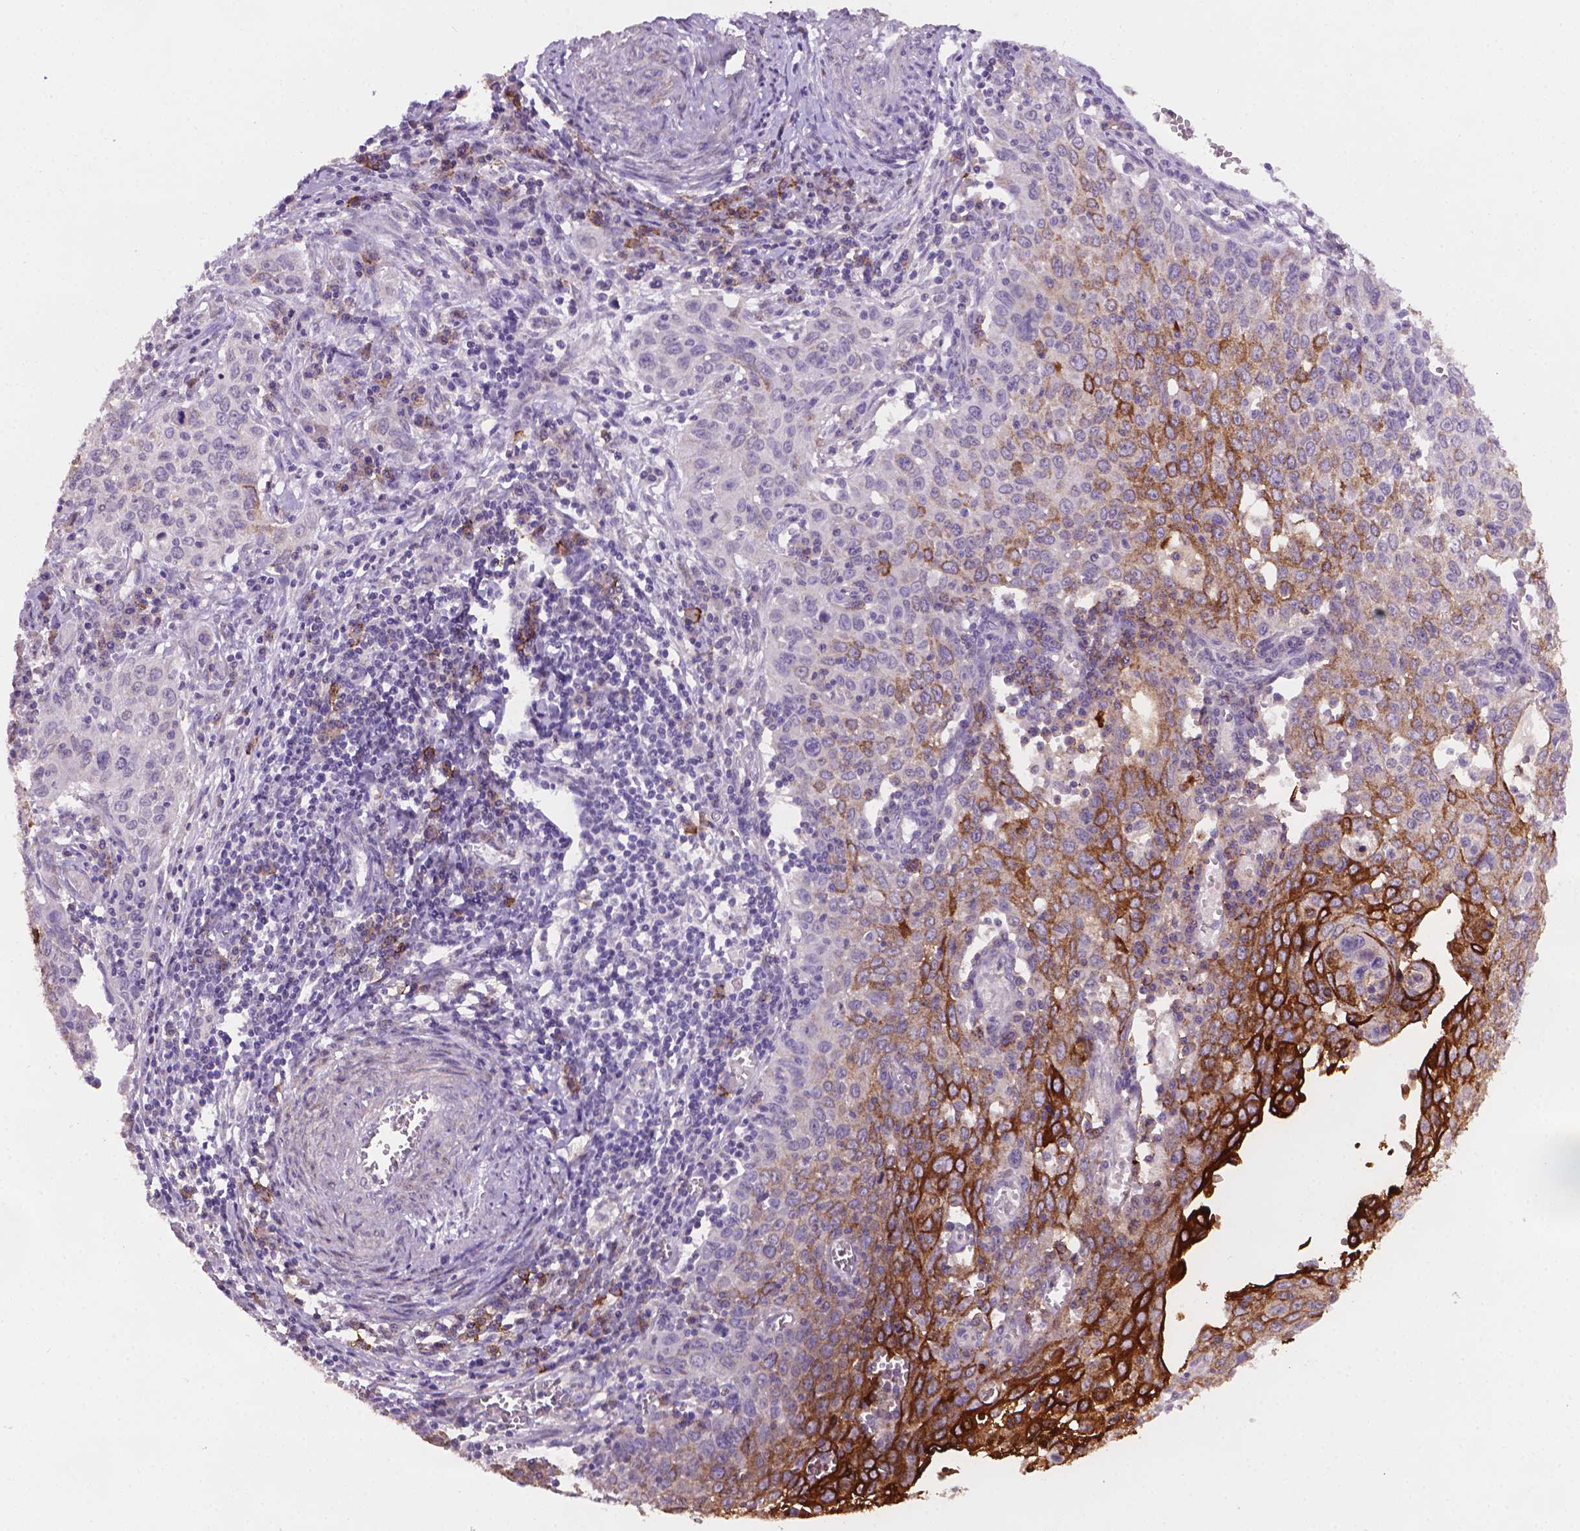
{"staining": {"intensity": "strong", "quantity": "25%-75%", "location": "cytoplasmic/membranous"}, "tissue": "cervical cancer", "cell_type": "Tumor cells", "image_type": "cancer", "snomed": [{"axis": "morphology", "description": "Squamous cell carcinoma, NOS"}, {"axis": "topography", "description": "Cervix"}], "caption": "Immunohistochemistry (IHC) (DAB) staining of squamous cell carcinoma (cervical) displays strong cytoplasmic/membranous protein staining in approximately 25%-75% of tumor cells.", "gene": "MUC1", "patient": {"sex": "female", "age": 38}}